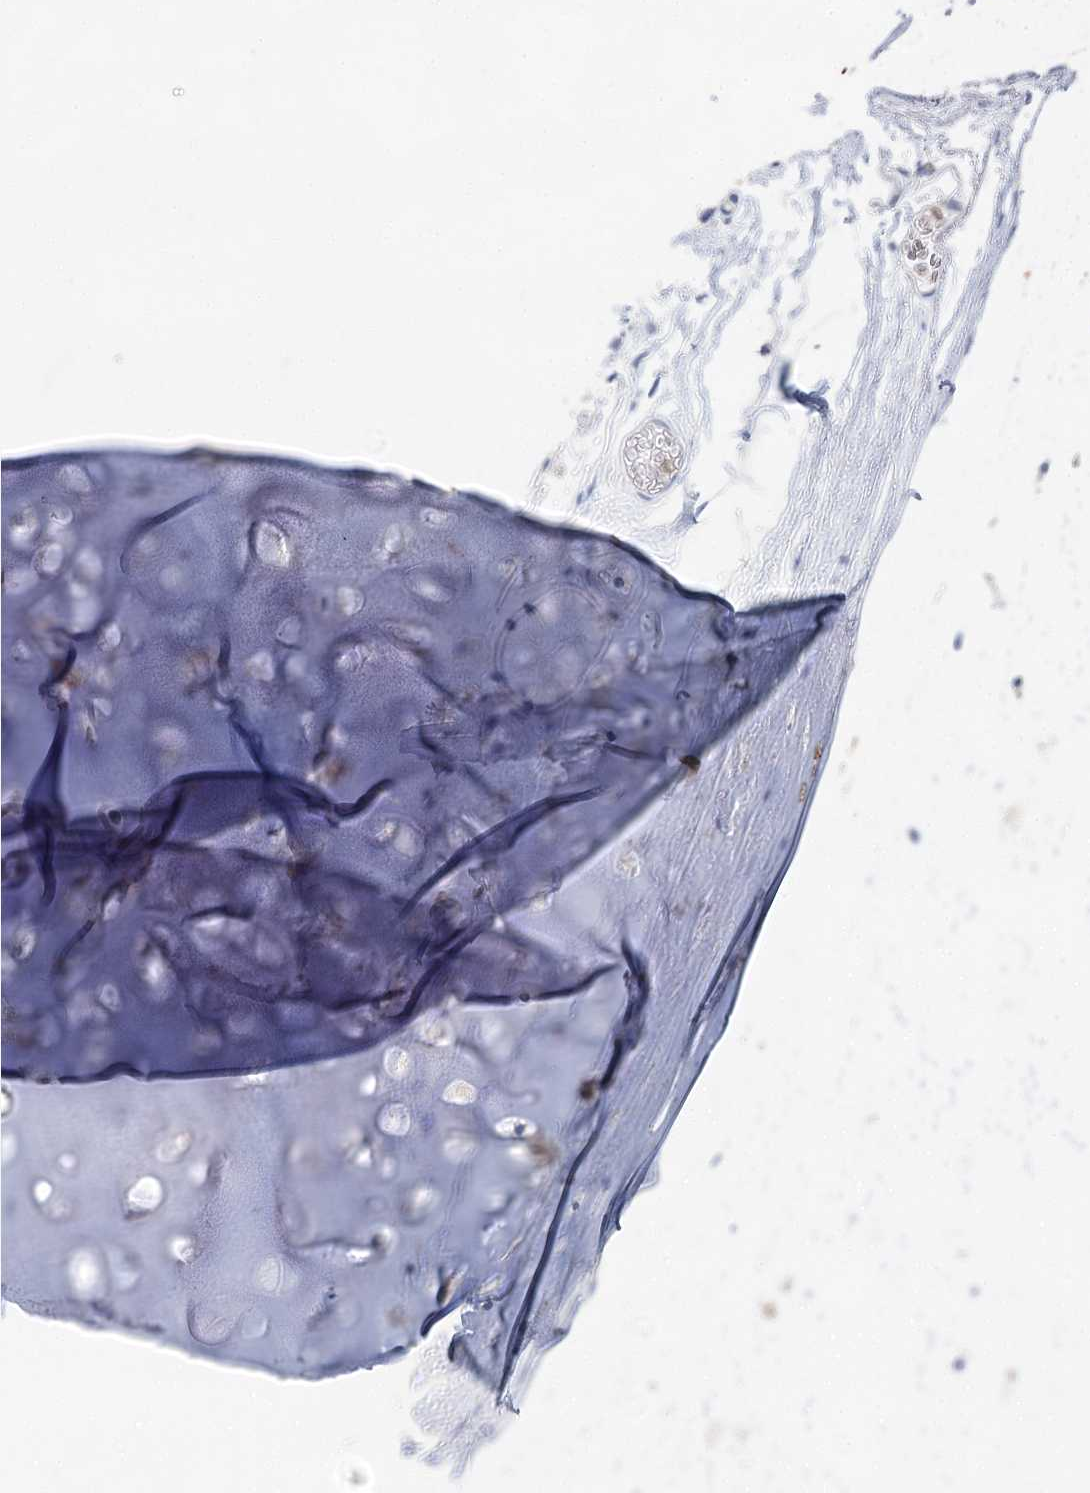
{"staining": {"intensity": "negative", "quantity": "none", "location": "none"}, "tissue": "adipose tissue", "cell_type": "Adipocytes", "image_type": "normal", "snomed": [{"axis": "morphology", "description": "Normal tissue, NOS"}, {"axis": "topography", "description": "Lymph node"}, {"axis": "topography", "description": "Bronchus"}], "caption": "A high-resolution image shows immunohistochemistry staining of unremarkable adipose tissue, which displays no significant expression in adipocytes. Nuclei are stained in blue.", "gene": "MYL6B", "patient": {"sex": "male", "age": 63}}